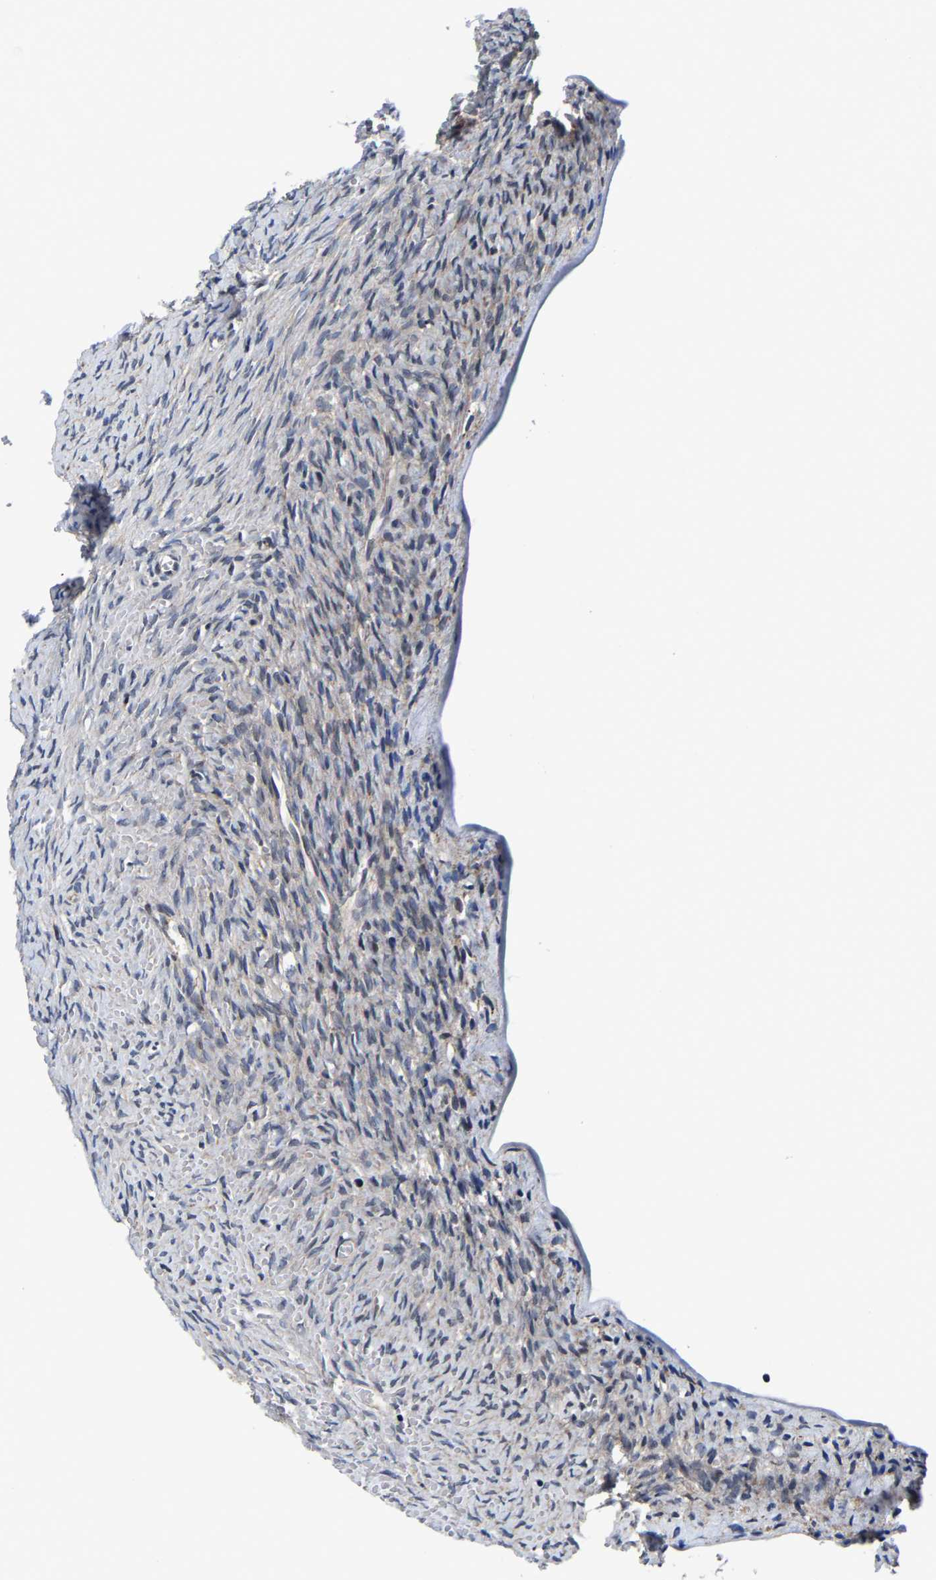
{"staining": {"intensity": "negative", "quantity": "none", "location": "none"}, "tissue": "ovary", "cell_type": "Ovarian stroma cells", "image_type": "normal", "snomed": [{"axis": "morphology", "description": "Normal tissue, NOS"}, {"axis": "topography", "description": "Ovary"}], "caption": "Human ovary stained for a protein using IHC reveals no expression in ovarian stroma cells.", "gene": "SLC12A2", "patient": {"sex": "female", "age": 27}}